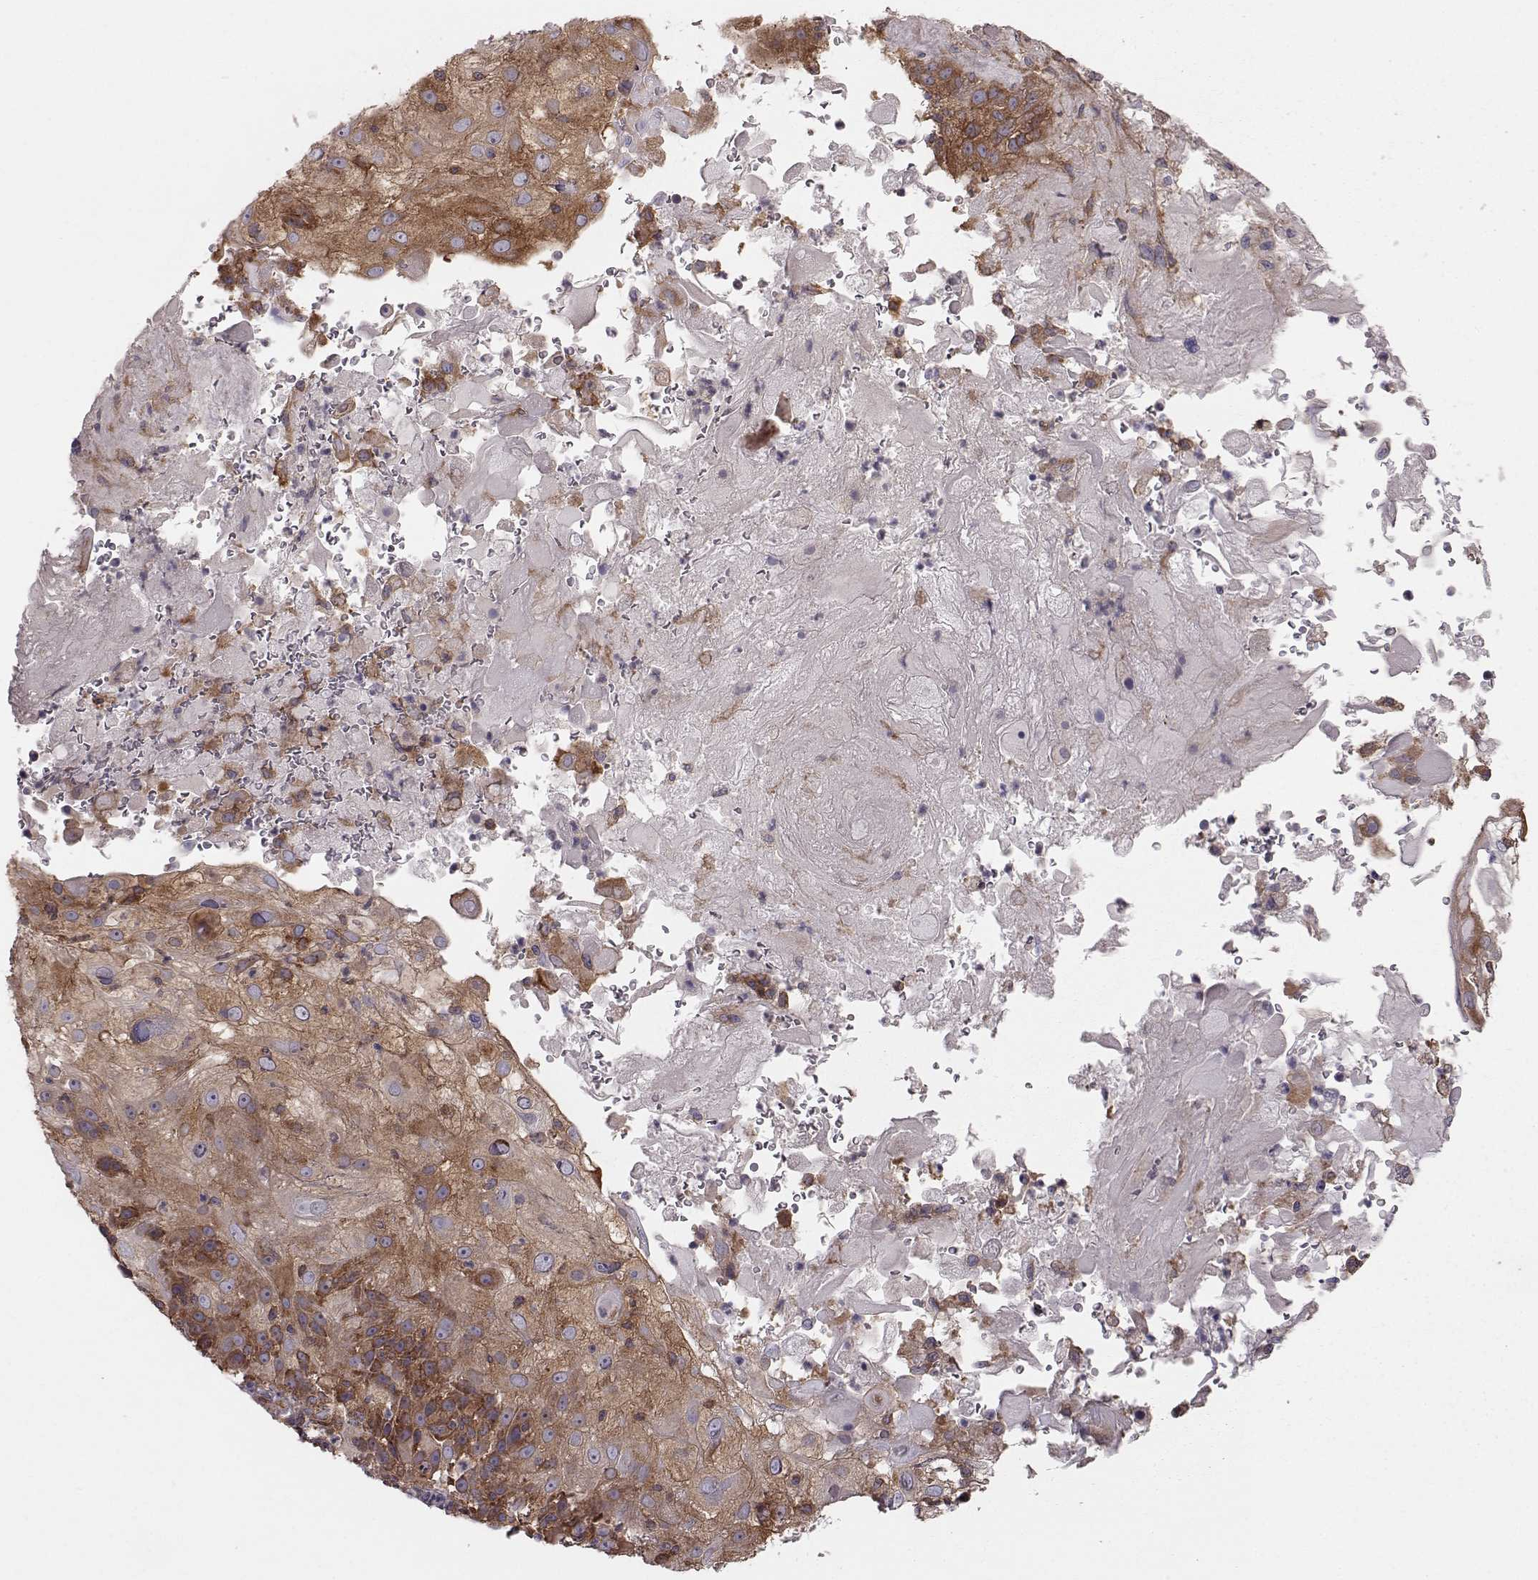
{"staining": {"intensity": "moderate", "quantity": ">75%", "location": "cytoplasmic/membranous"}, "tissue": "skin cancer", "cell_type": "Tumor cells", "image_type": "cancer", "snomed": [{"axis": "morphology", "description": "Normal tissue, NOS"}, {"axis": "morphology", "description": "Squamous cell carcinoma, NOS"}, {"axis": "topography", "description": "Skin"}], "caption": "Brown immunohistochemical staining in human skin cancer reveals moderate cytoplasmic/membranous staining in approximately >75% of tumor cells.", "gene": "RABGAP1", "patient": {"sex": "female", "age": 83}}